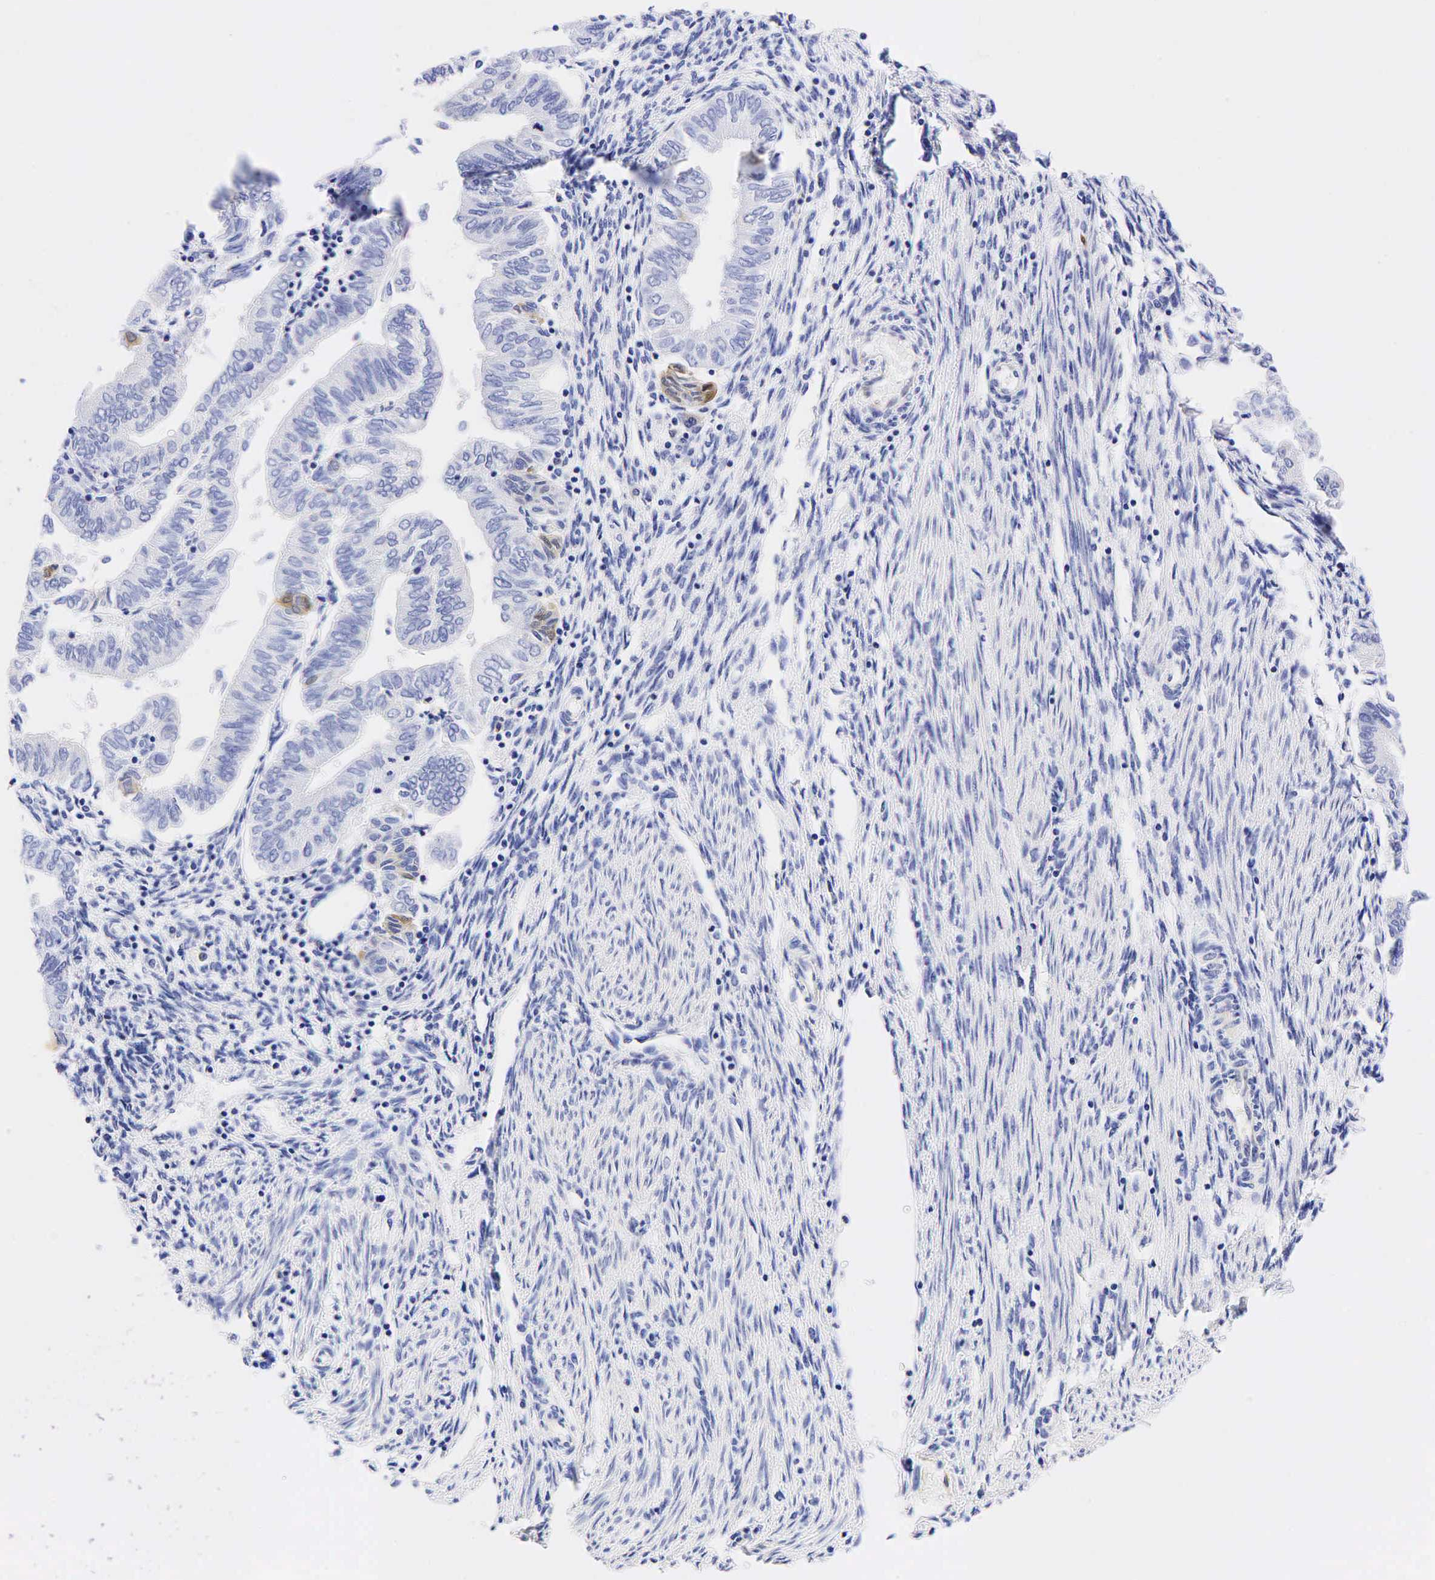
{"staining": {"intensity": "weak", "quantity": "<25%", "location": "cytoplasmic/membranous"}, "tissue": "endometrial cancer", "cell_type": "Tumor cells", "image_type": "cancer", "snomed": [{"axis": "morphology", "description": "Adenocarcinoma, NOS"}, {"axis": "topography", "description": "Endometrium"}], "caption": "An image of human endometrial adenocarcinoma is negative for staining in tumor cells.", "gene": "TNFRSF8", "patient": {"sex": "female", "age": 51}}